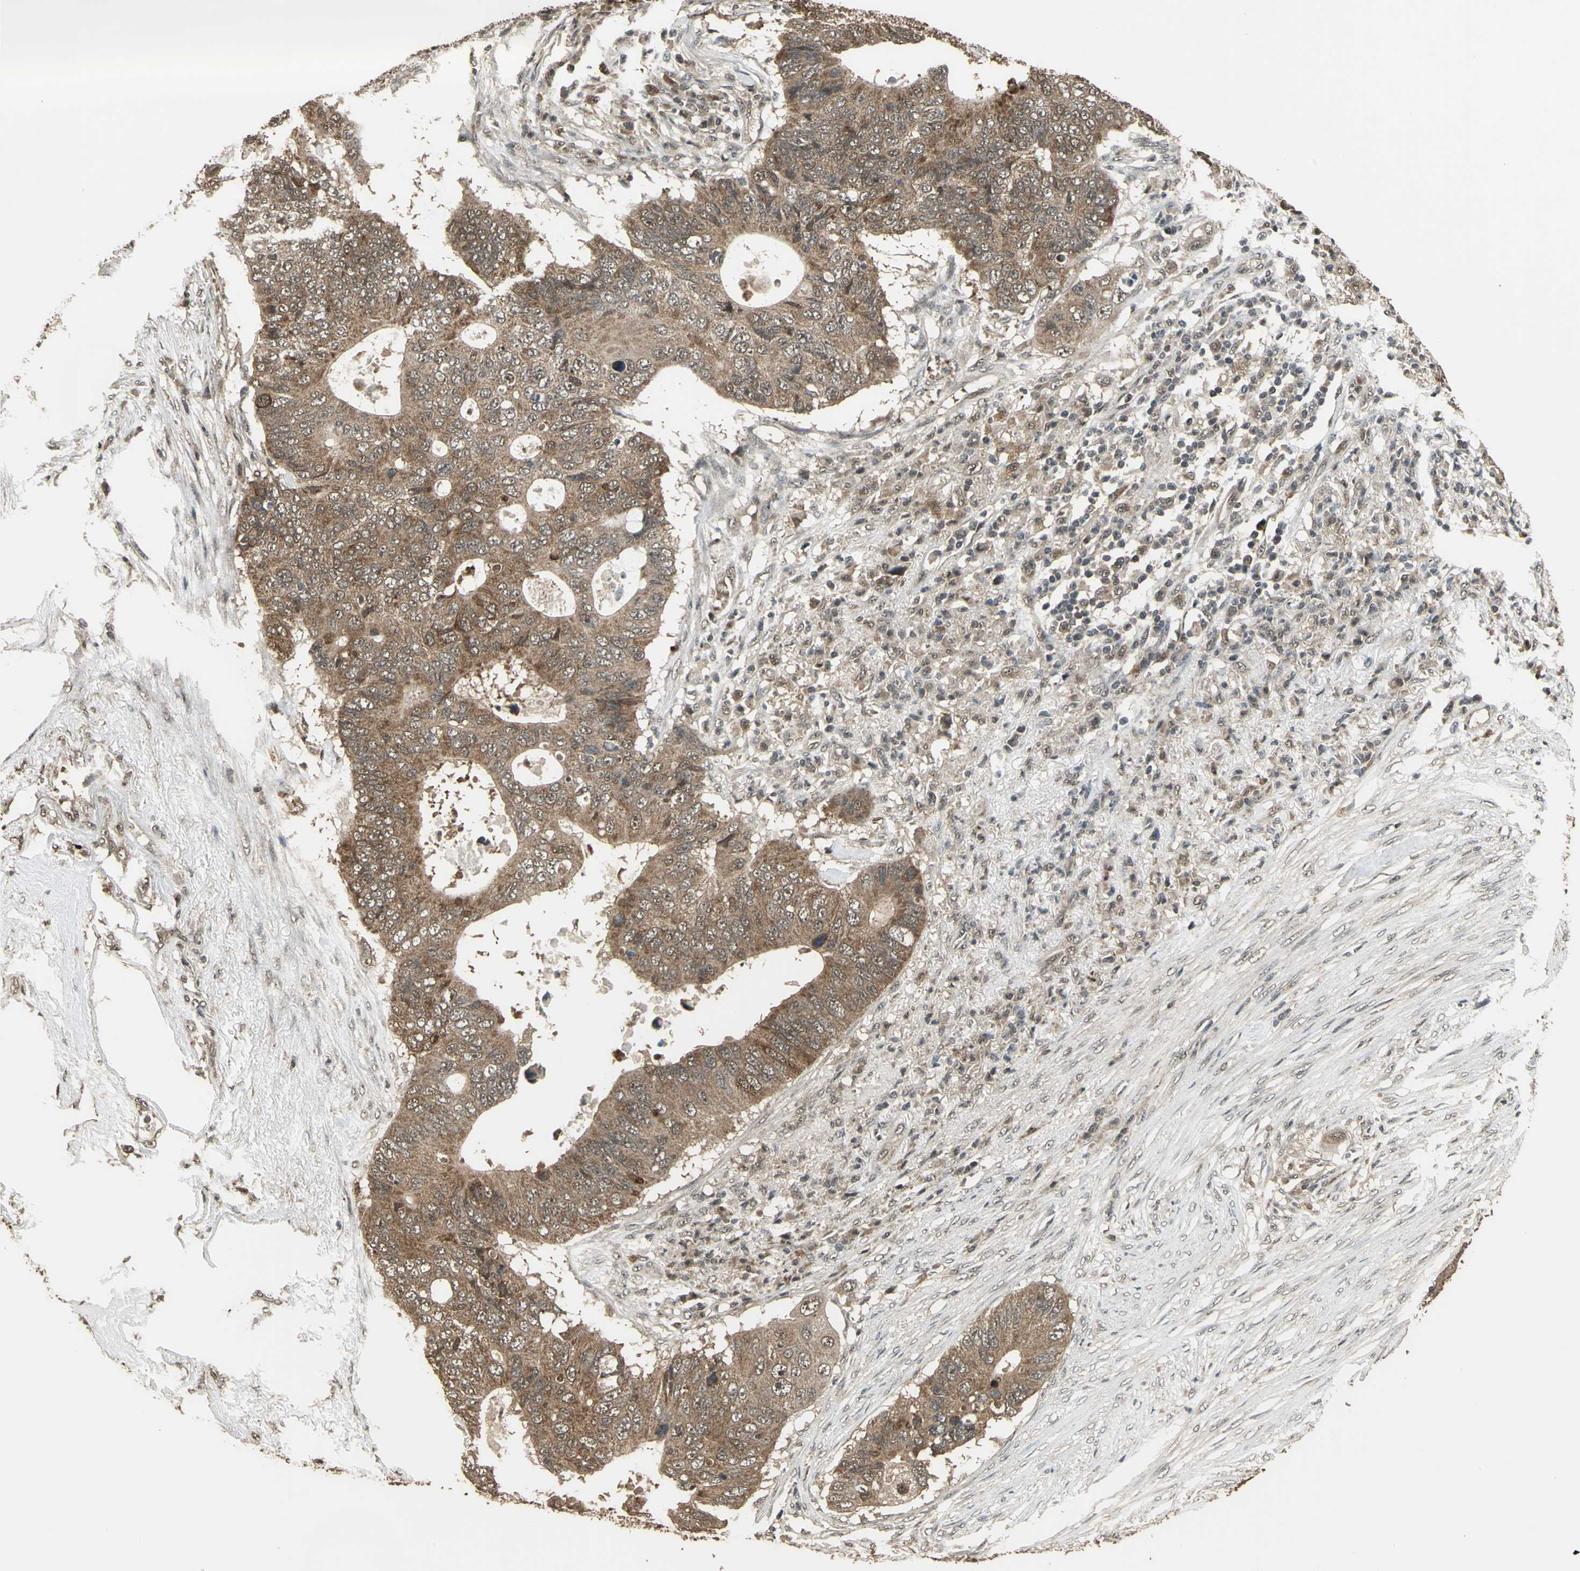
{"staining": {"intensity": "strong", "quantity": ">75%", "location": "cytoplasmic/membranous"}, "tissue": "colorectal cancer", "cell_type": "Tumor cells", "image_type": "cancer", "snomed": [{"axis": "morphology", "description": "Adenocarcinoma, NOS"}, {"axis": "topography", "description": "Rectum"}], "caption": "Colorectal cancer (adenocarcinoma) stained for a protein exhibits strong cytoplasmic/membranous positivity in tumor cells.", "gene": "UCHL5", "patient": {"sex": "male", "age": 55}}